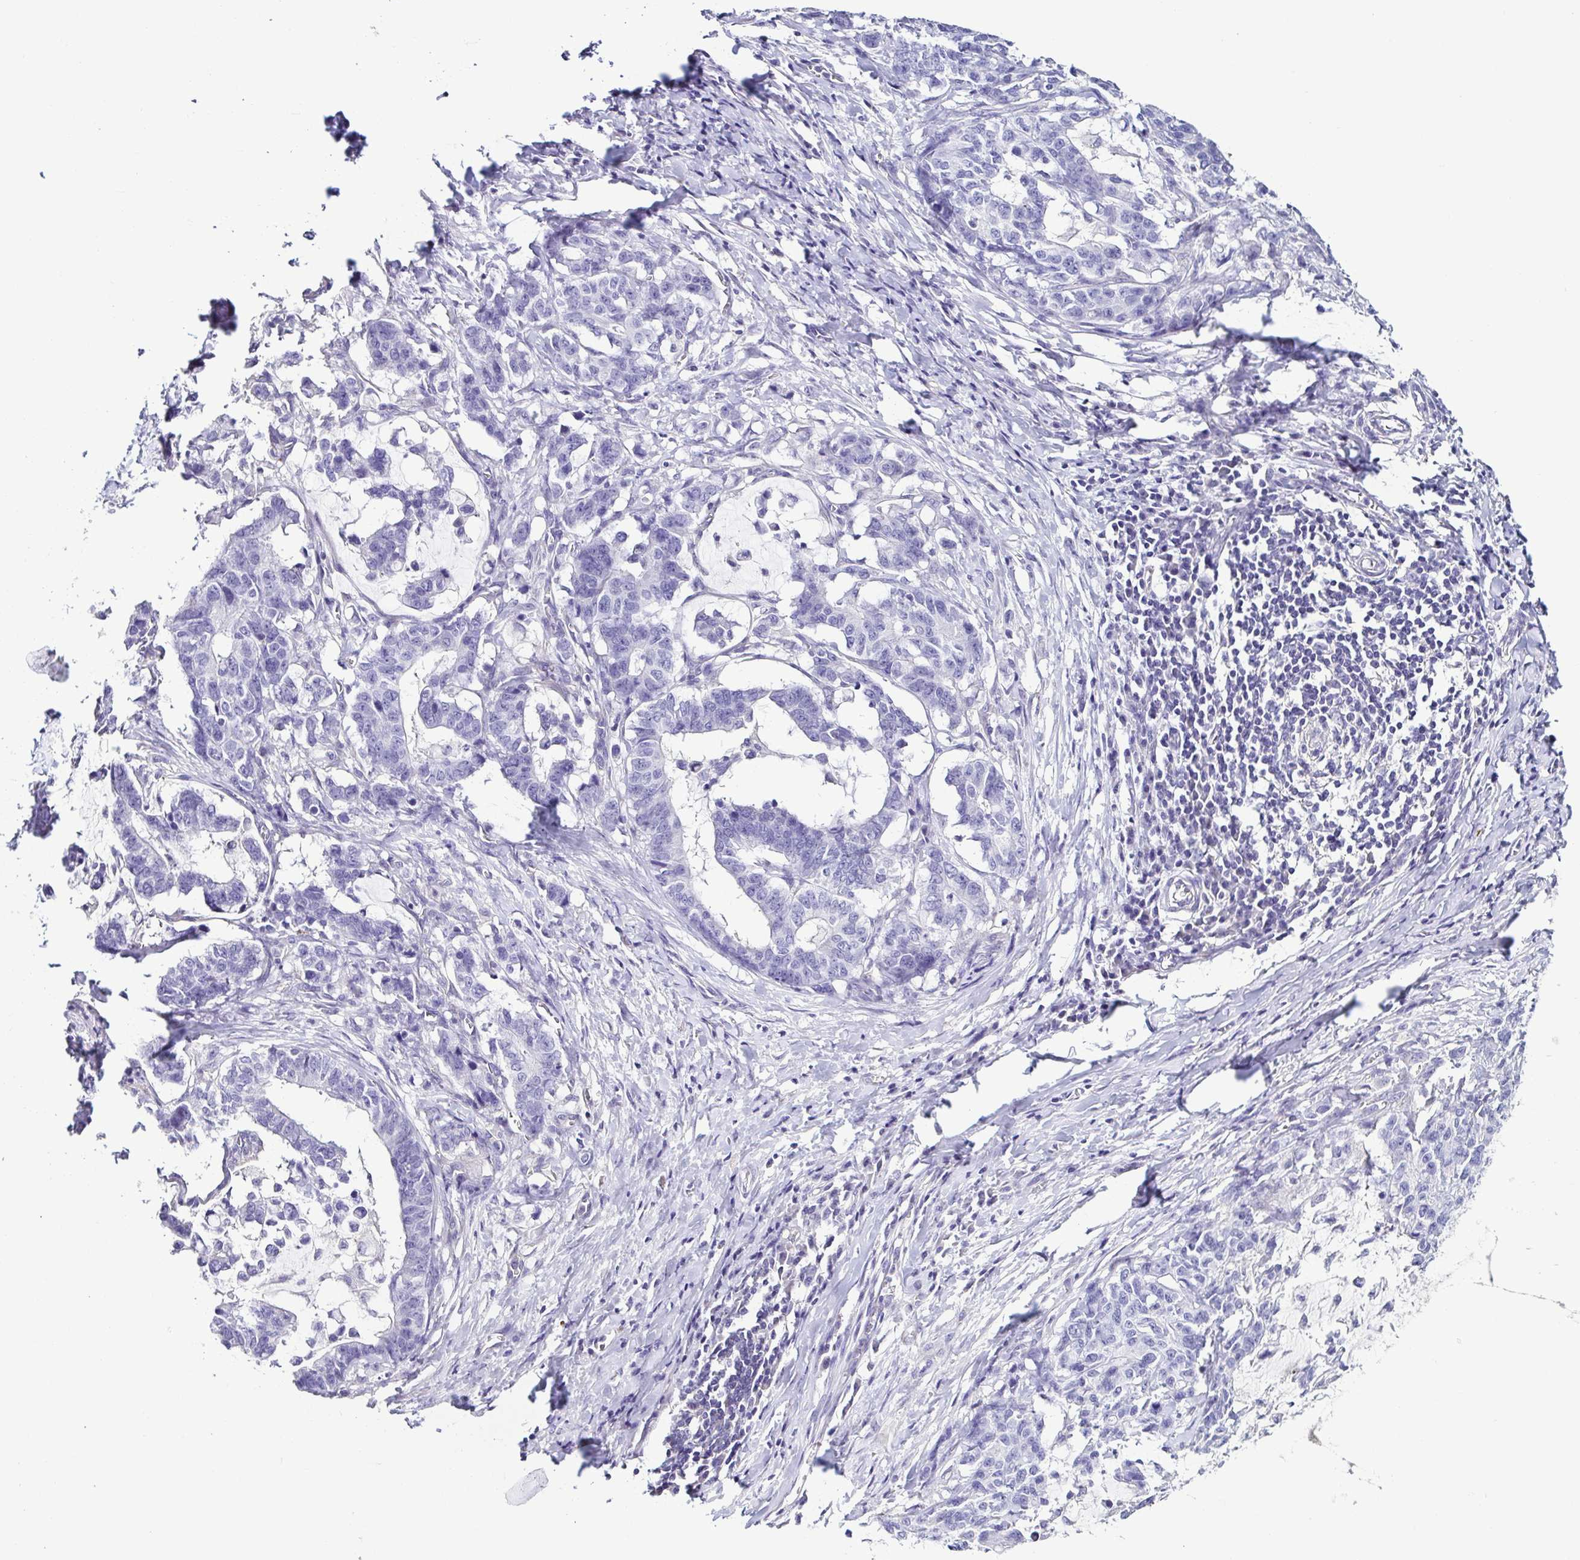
{"staining": {"intensity": "negative", "quantity": "none", "location": "none"}, "tissue": "stomach cancer", "cell_type": "Tumor cells", "image_type": "cancer", "snomed": [{"axis": "morphology", "description": "Normal tissue, NOS"}, {"axis": "morphology", "description": "Adenocarcinoma, NOS"}, {"axis": "topography", "description": "Stomach"}], "caption": "Tumor cells show no significant expression in stomach adenocarcinoma.", "gene": "TNNT2", "patient": {"sex": "female", "age": 64}}